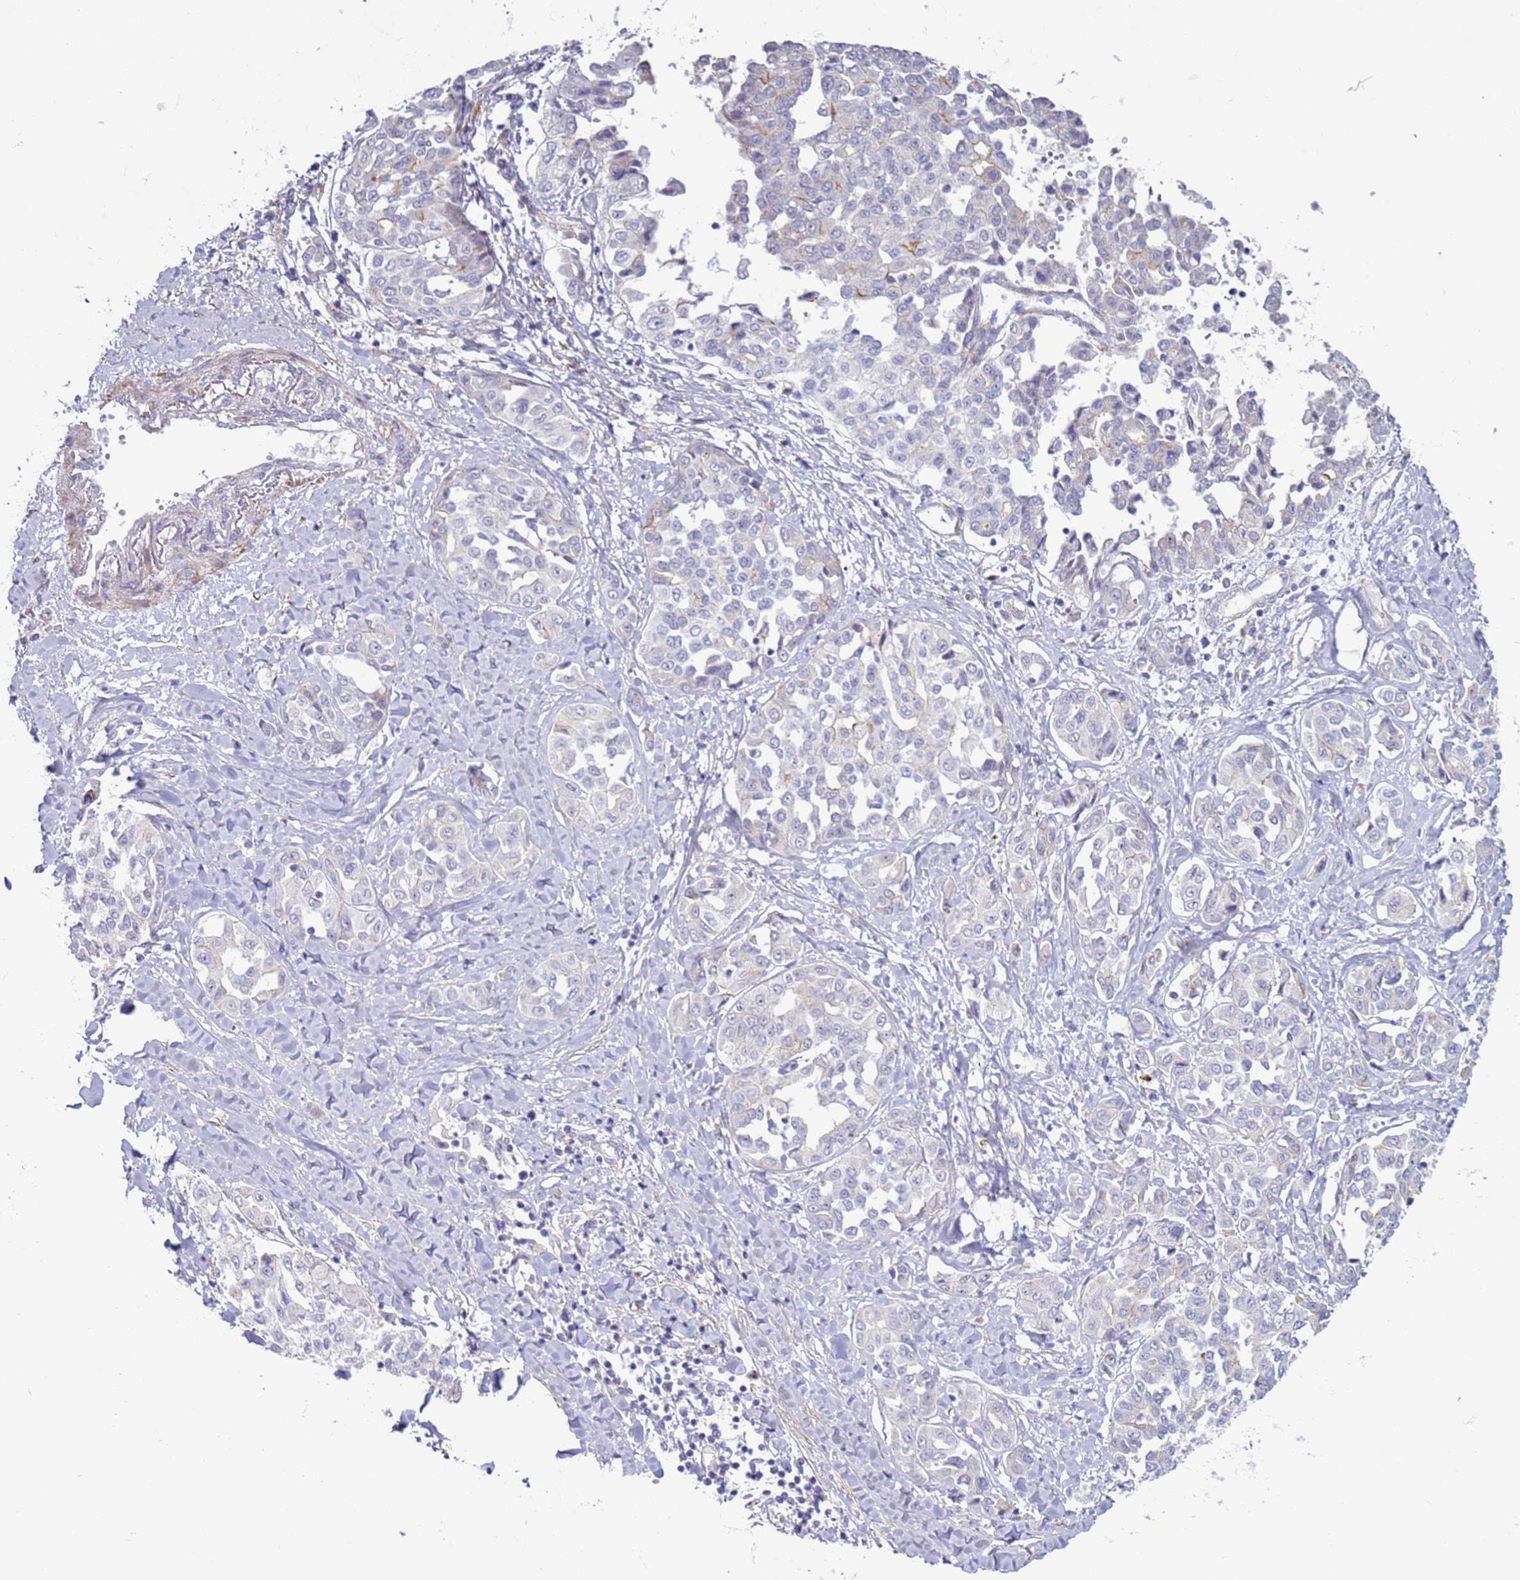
{"staining": {"intensity": "negative", "quantity": "none", "location": "none"}, "tissue": "liver cancer", "cell_type": "Tumor cells", "image_type": "cancer", "snomed": [{"axis": "morphology", "description": "Cholangiocarcinoma"}, {"axis": "topography", "description": "Liver"}], "caption": "Immunohistochemical staining of liver cancer (cholangiocarcinoma) reveals no significant positivity in tumor cells.", "gene": "HEATR1", "patient": {"sex": "female", "age": 77}}